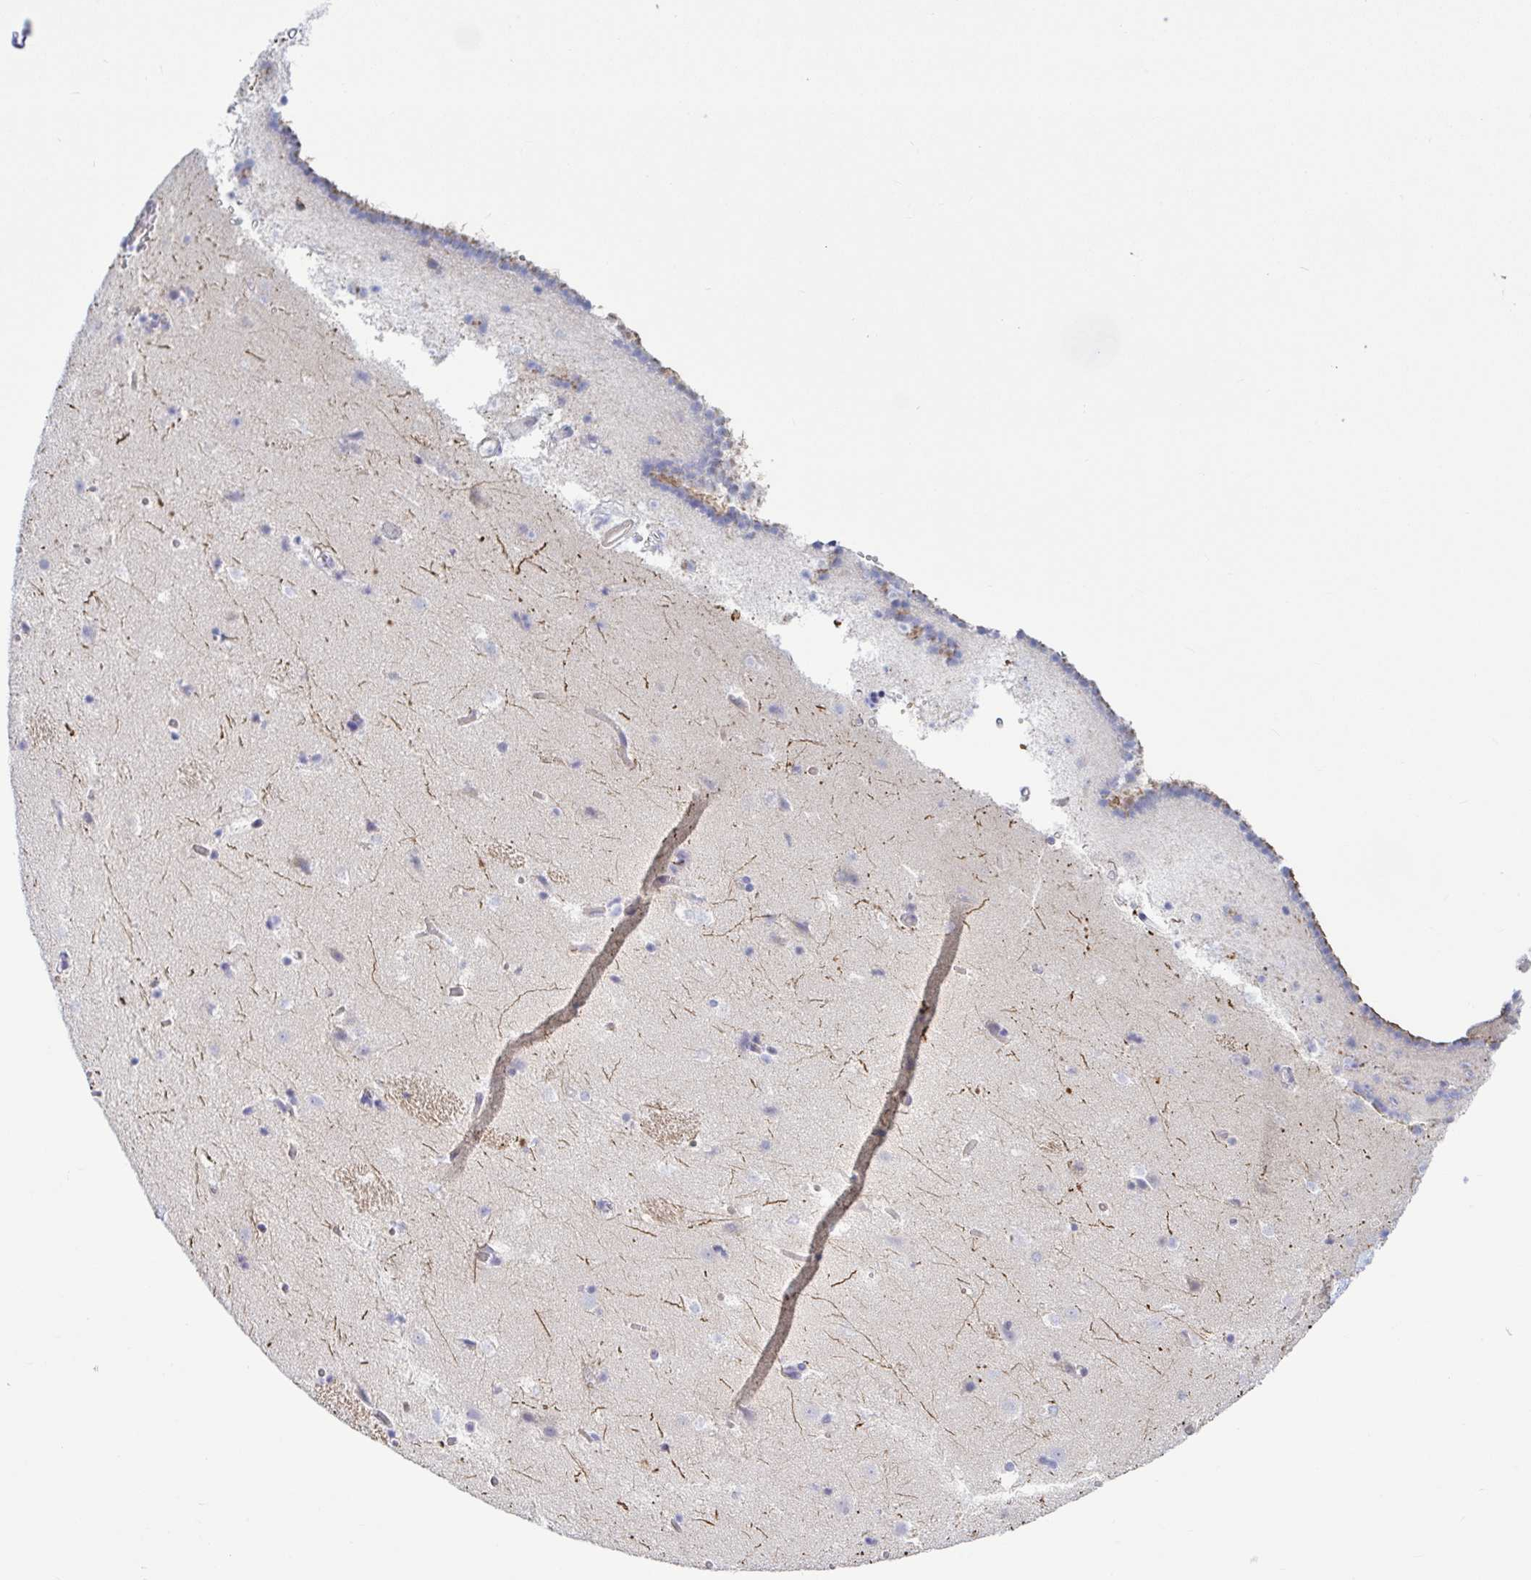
{"staining": {"intensity": "negative", "quantity": "none", "location": "none"}, "tissue": "caudate", "cell_type": "Glial cells", "image_type": "normal", "snomed": [{"axis": "morphology", "description": "Normal tissue, NOS"}, {"axis": "topography", "description": "Lateral ventricle wall"}], "caption": "The image shows no staining of glial cells in unremarkable caudate. (DAB (3,3'-diaminobenzidine) immunohistochemistry, high magnification).", "gene": "TNNI2", "patient": {"sex": "male", "age": 37}}